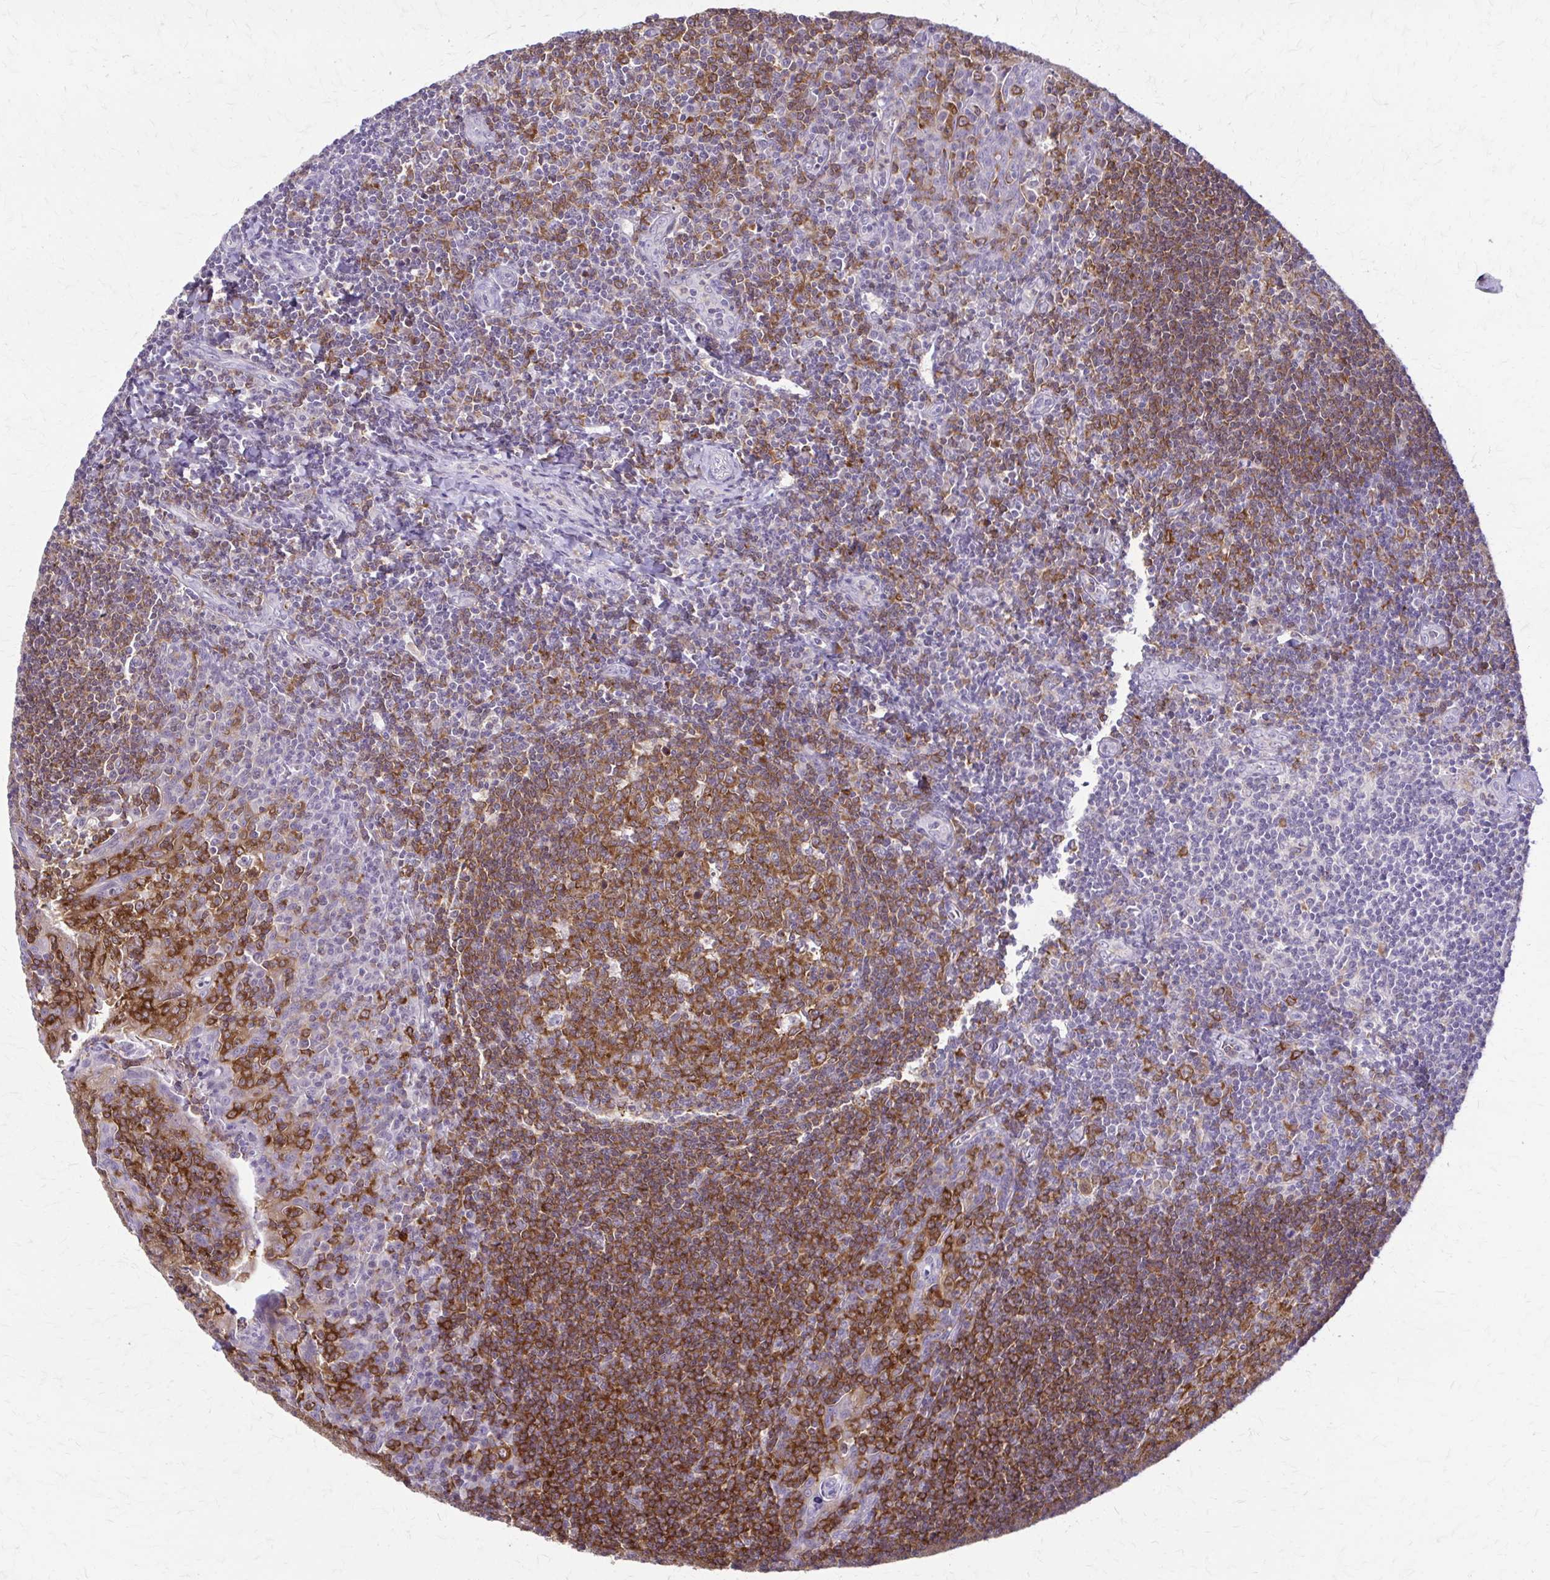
{"staining": {"intensity": "strong", "quantity": ">75%", "location": "cytoplasmic/membranous"}, "tissue": "tonsil", "cell_type": "Germinal center cells", "image_type": "normal", "snomed": [{"axis": "morphology", "description": "Normal tissue, NOS"}, {"axis": "morphology", "description": "Inflammation, NOS"}, {"axis": "topography", "description": "Tonsil"}], "caption": "Immunohistochemical staining of normal human tonsil demonstrates >75% levels of strong cytoplasmic/membranous protein expression in about >75% of germinal center cells.", "gene": "PIK3AP1", "patient": {"sex": "female", "age": 31}}